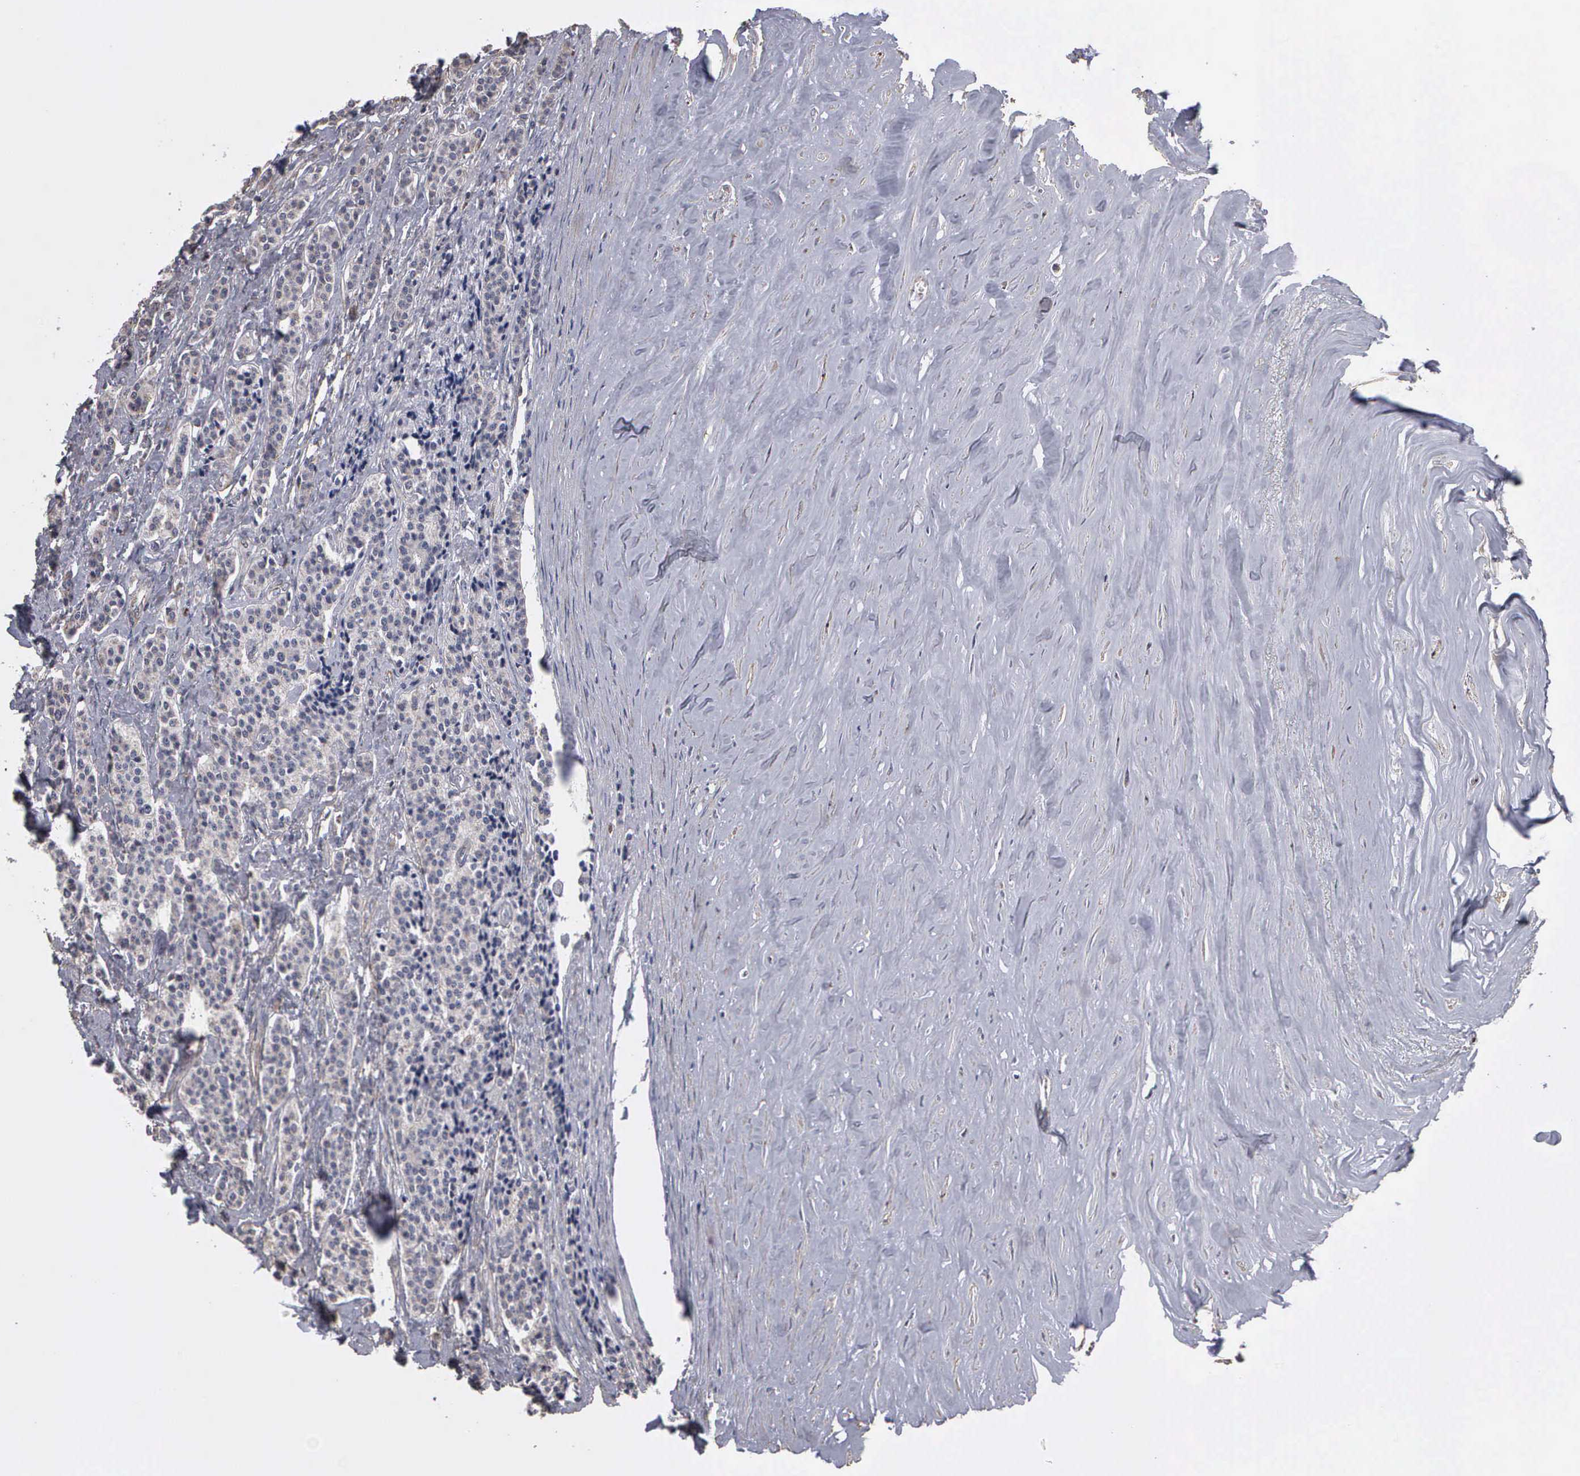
{"staining": {"intensity": "weak", "quantity": "<25%", "location": "cytoplasmic/membranous"}, "tissue": "carcinoid", "cell_type": "Tumor cells", "image_type": "cancer", "snomed": [{"axis": "morphology", "description": "Carcinoid, malignant, NOS"}, {"axis": "topography", "description": "Small intestine"}], "caption": "Immunohistochemical staining of human carcinoid (malignant) reveals no significant staining in tumor cells.", "gene": "NGDN", "patient": {"sex": "male", "age": 63}}